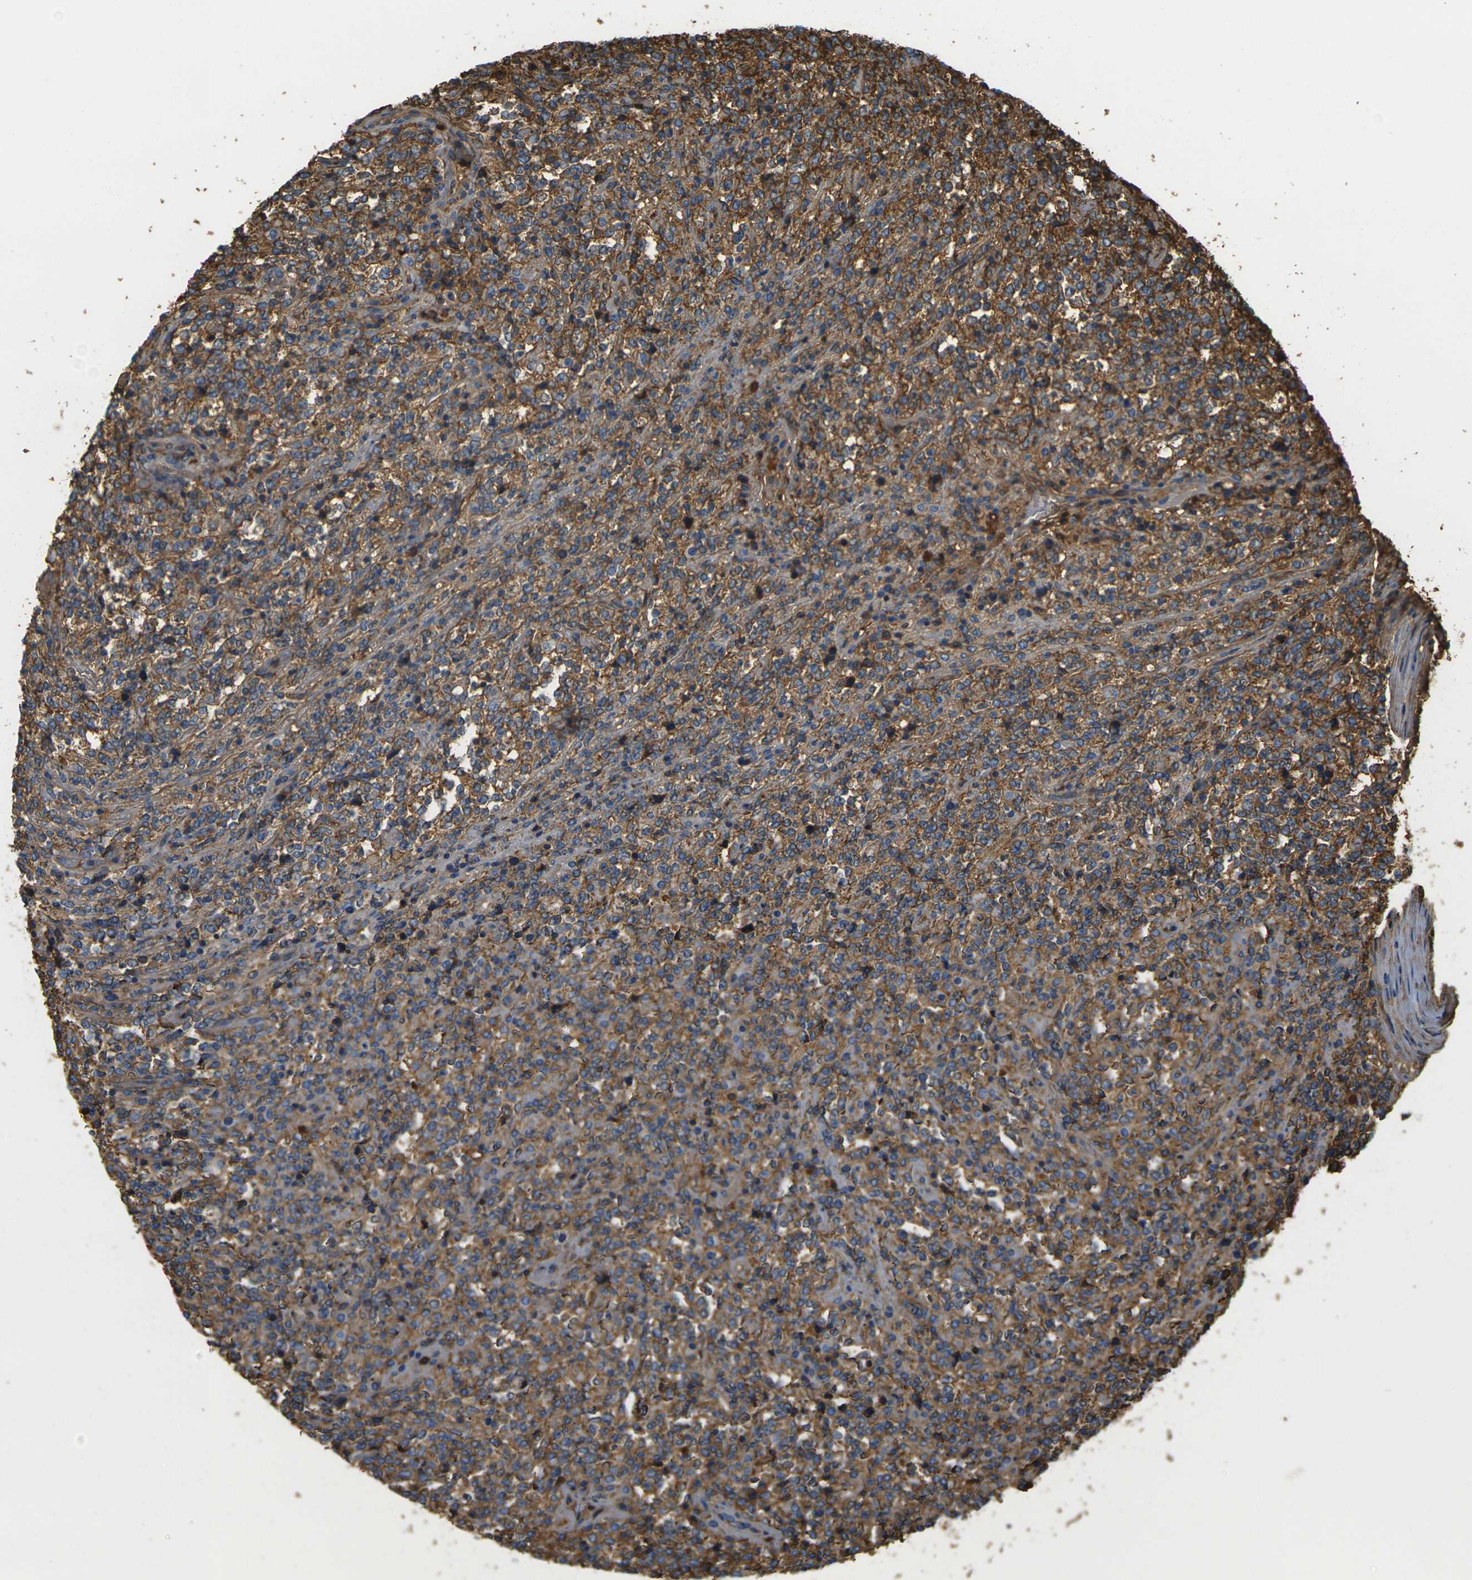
{"staining": {"intensity": "moderate", "quantity": ">75%", "location": "cytoplasmic/membranous"}, "tissue": "lymphoma", "cell_type": "Tumor cells", "image_type": "cancer", "snomed": [{"axis": "morphology", "description": "Malignant lymphoma, non-Hodgkin's type, High grade"}, {"axis": "topography", "description": "Soft tissue"}], "caption": "IHC (DAB) staining of lymphoma exhibits moderate cytoplasmic/membranous protein staining in approximately >75% of tumor cells. The staining was performed using DAB, with brown indicating positive protein expression. Nuclei are stained blue with hematoxylin.", "gene": "PLCD1", "patient": {"sex": "male", "age": 18}}